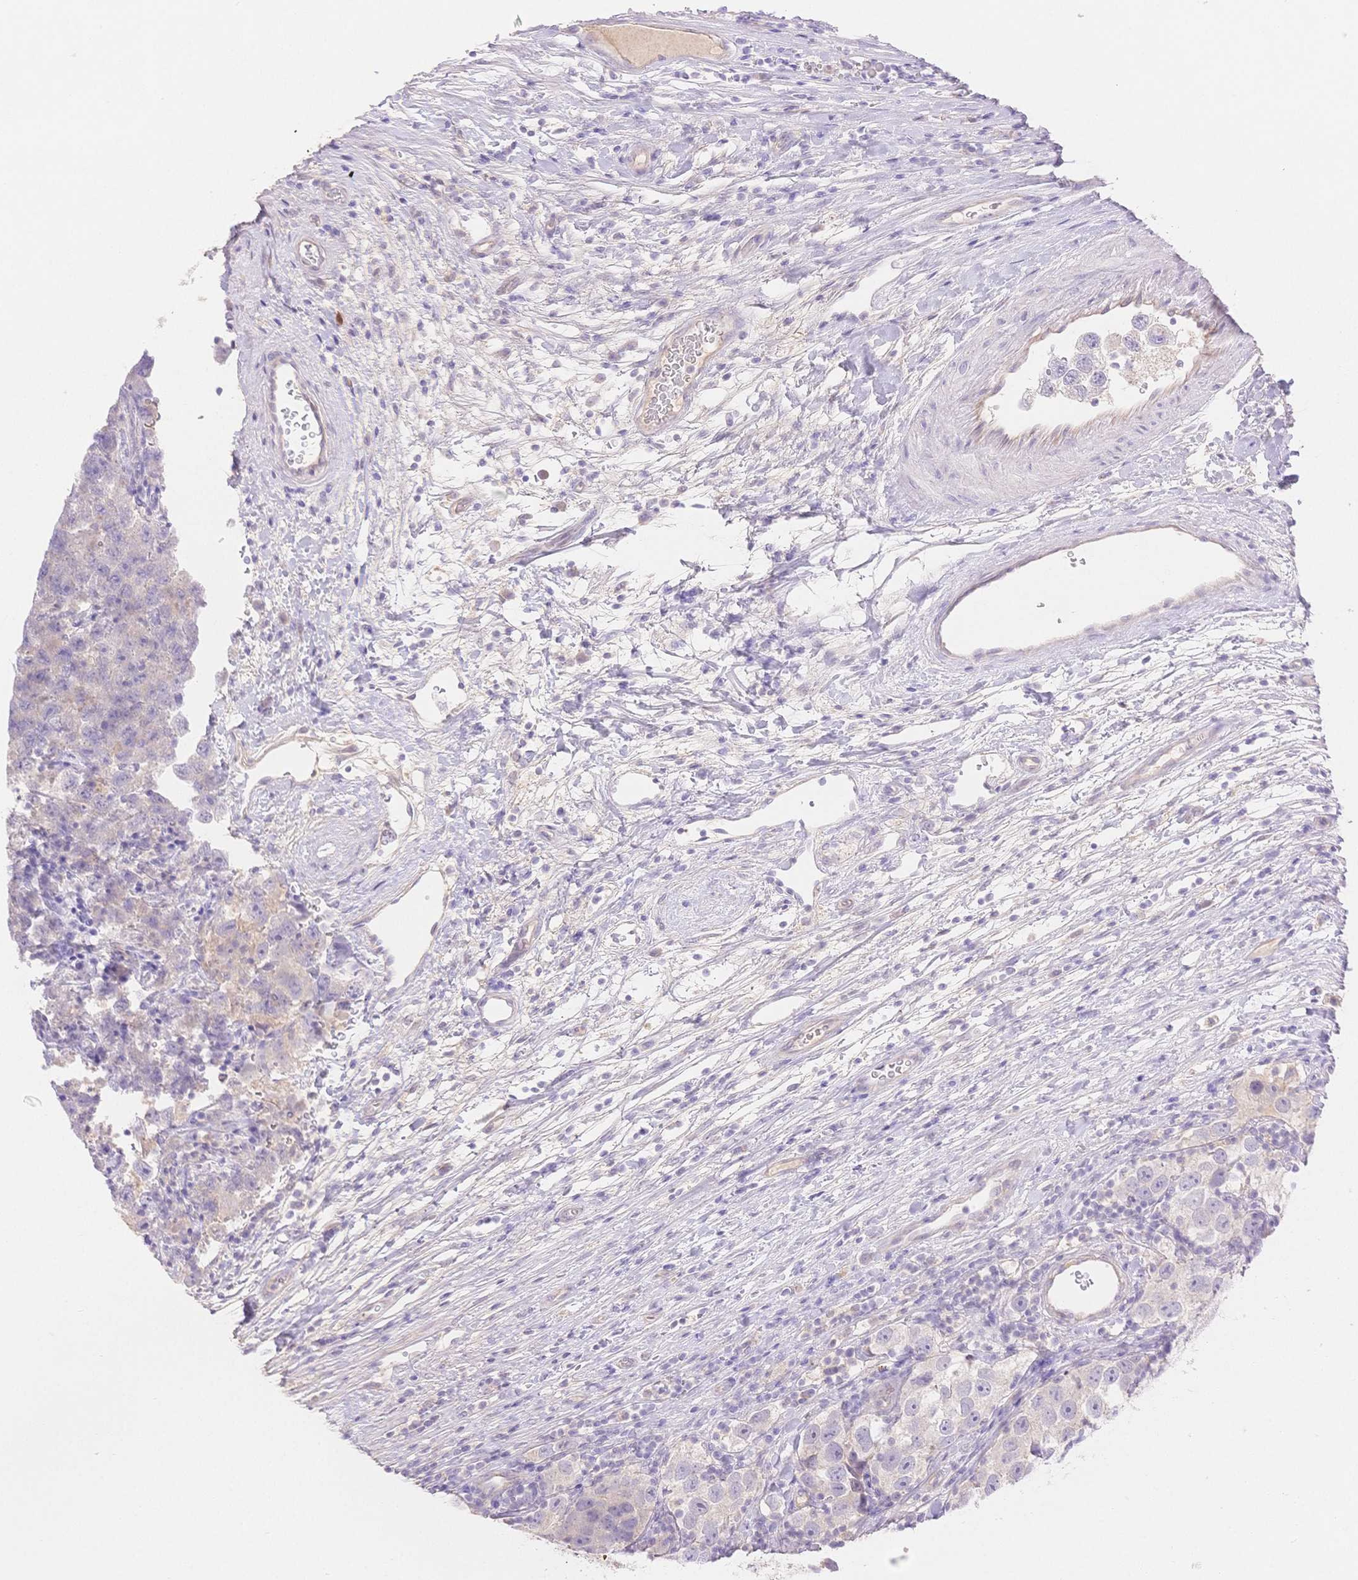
{"staining": {"intensity": "negative", "quantity": "none", "location": "none"}, "tissue": "testis cancer", "cell_type": "Tumor cells", "image_type": "cancer", "snomed": [{"axis": "morphology", "description": "Seminoma, NOS"}, {"axis": "topography", "description": "Testis"}], "caption": "There is no significant staining in tumor cells of testis seminoma.", "gene": "WDR54", "patient": {"sex": "male", "age": 26}}